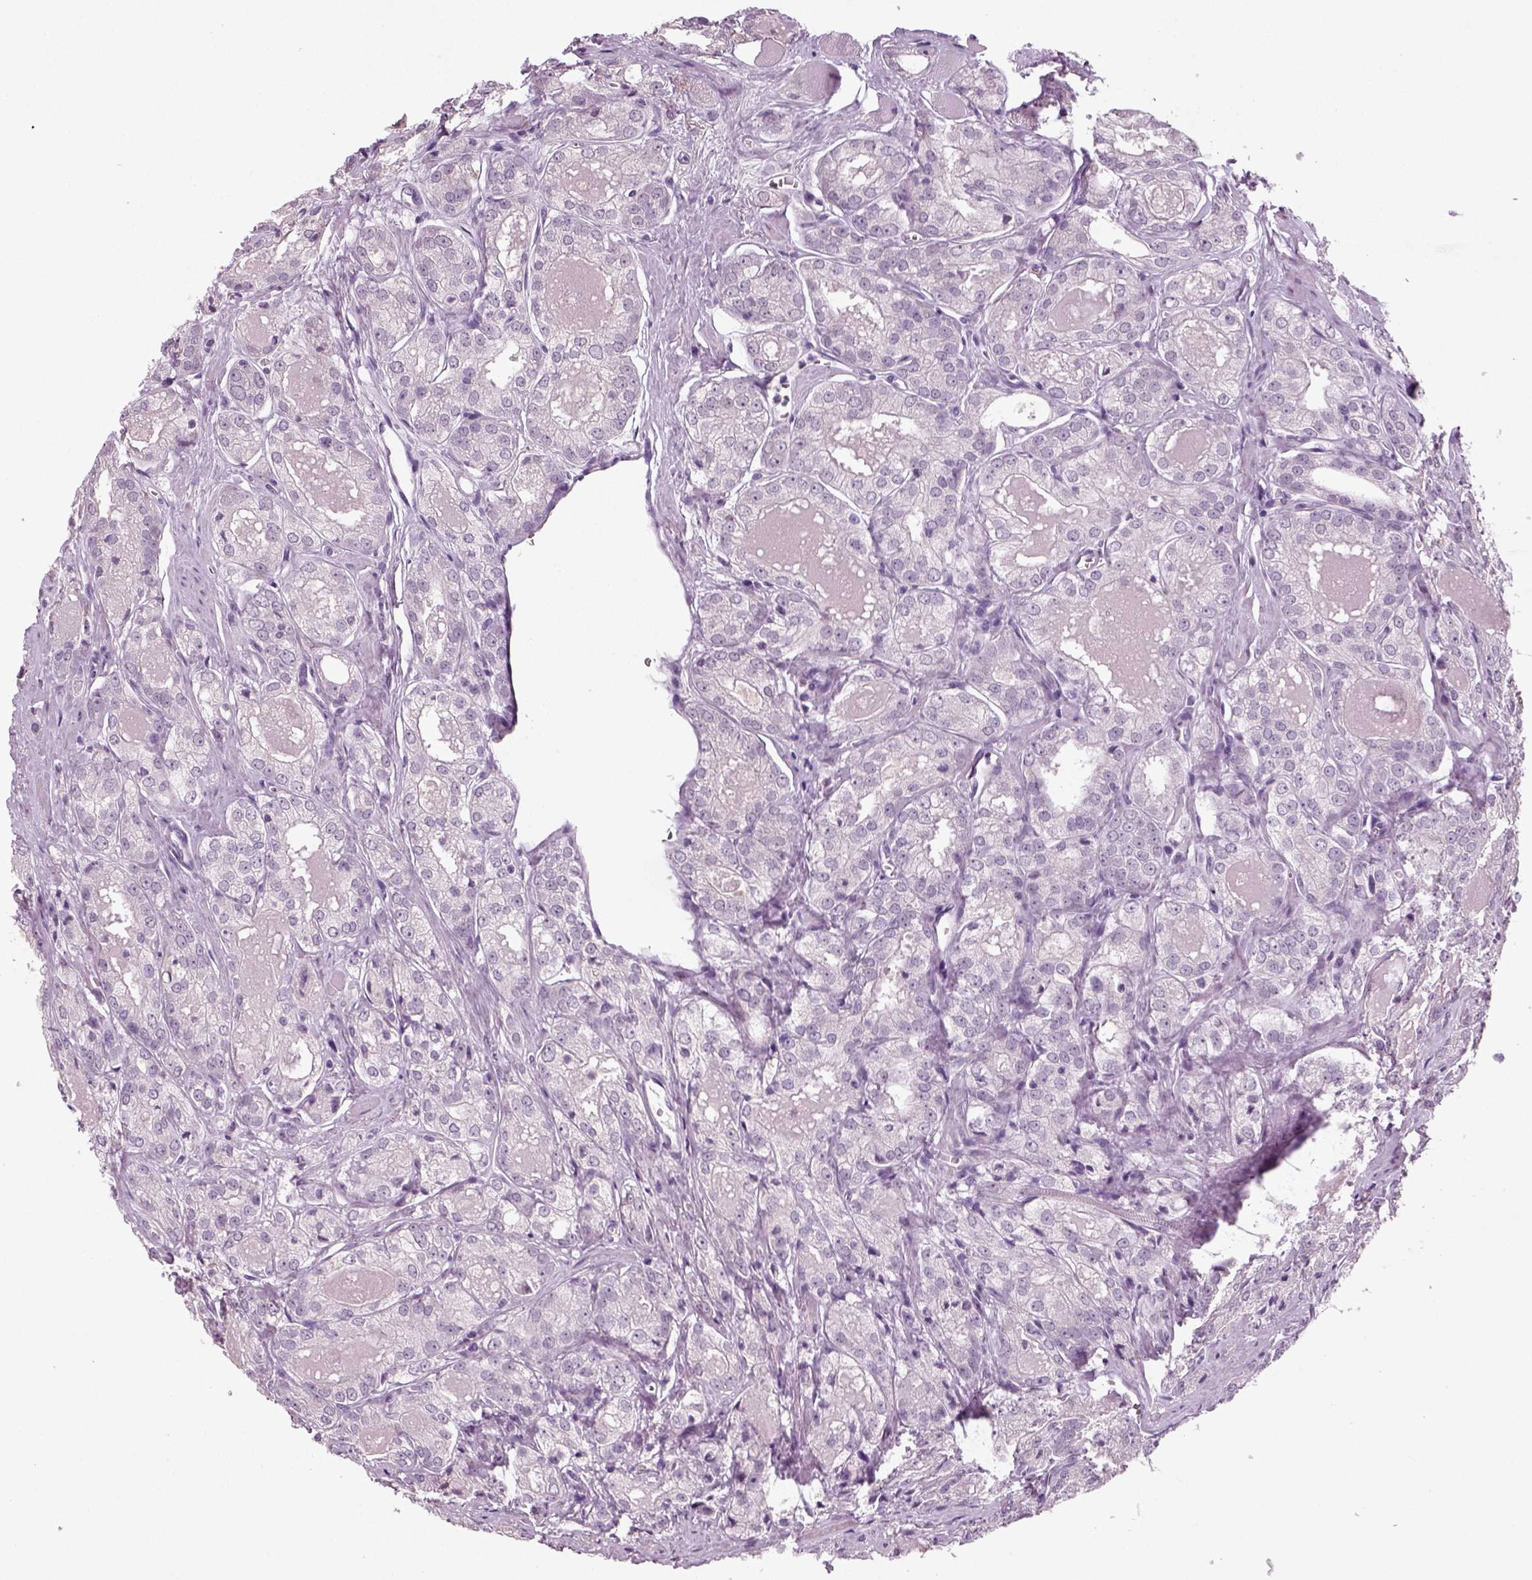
{"staining": {"intensity": "negative", "quantity": "none", "location": "none"}, "tissue": "prostate cancer", "cell_type": "Tumor cells", "image_type": "cancer", "snomed": [{"axis": "morphology", "description": "Adenocarcinoma, NOS"}, {"axis": "morphology", "description": "Adenocarcinoma, High grade"}, {"axis": "topography", "description": "Prostate"}], "caption": "Immunohistochemistry image of human prostate cancer (adenocarcinoma (high-grade)) stained for a protein (brown), which demonstrates no positivity in tumor cells.", "gene": "SYNGAP1", "patient": {"sex": "male", "age": 70}}